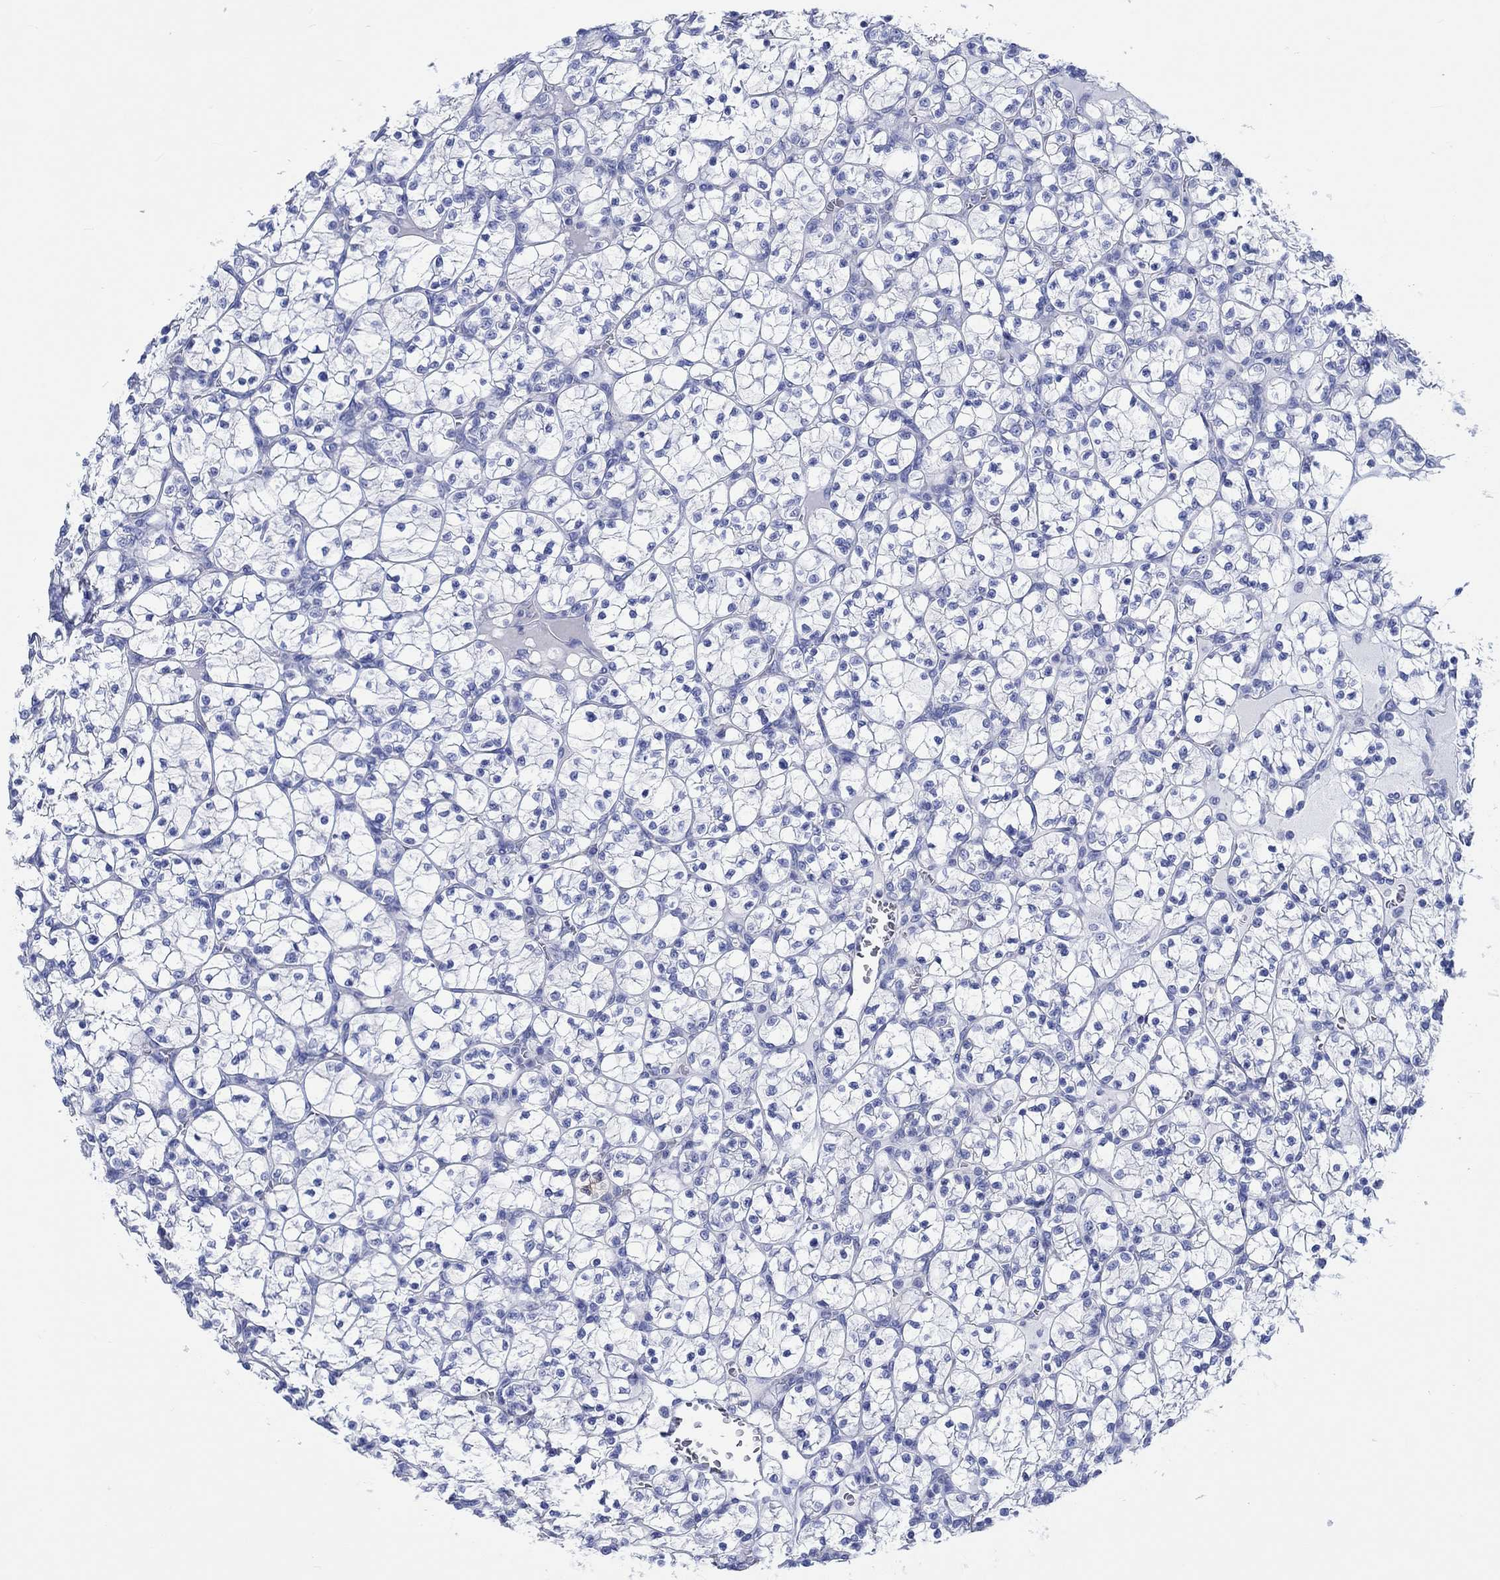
{"staining": {"intensity": "negative", "quantity": "none", "location": "none"}, "tissue": "renal cancer", "cell_type": "Tumor cells", "image_type": "cancer", "snomed": [{"axis": "morphology", "description": "Adenocarcinoma, NOS"}, {"axis": "topography", "description": "Kidney"}], "caption": "This histopathology image is of renal cancer stained with IHC to label a protein in brown with the nuclei are counter-stained blue. There is no staining in tumor cells.", "gene": "CPLX2", "patient": {"sex": "female", "age": 89}}